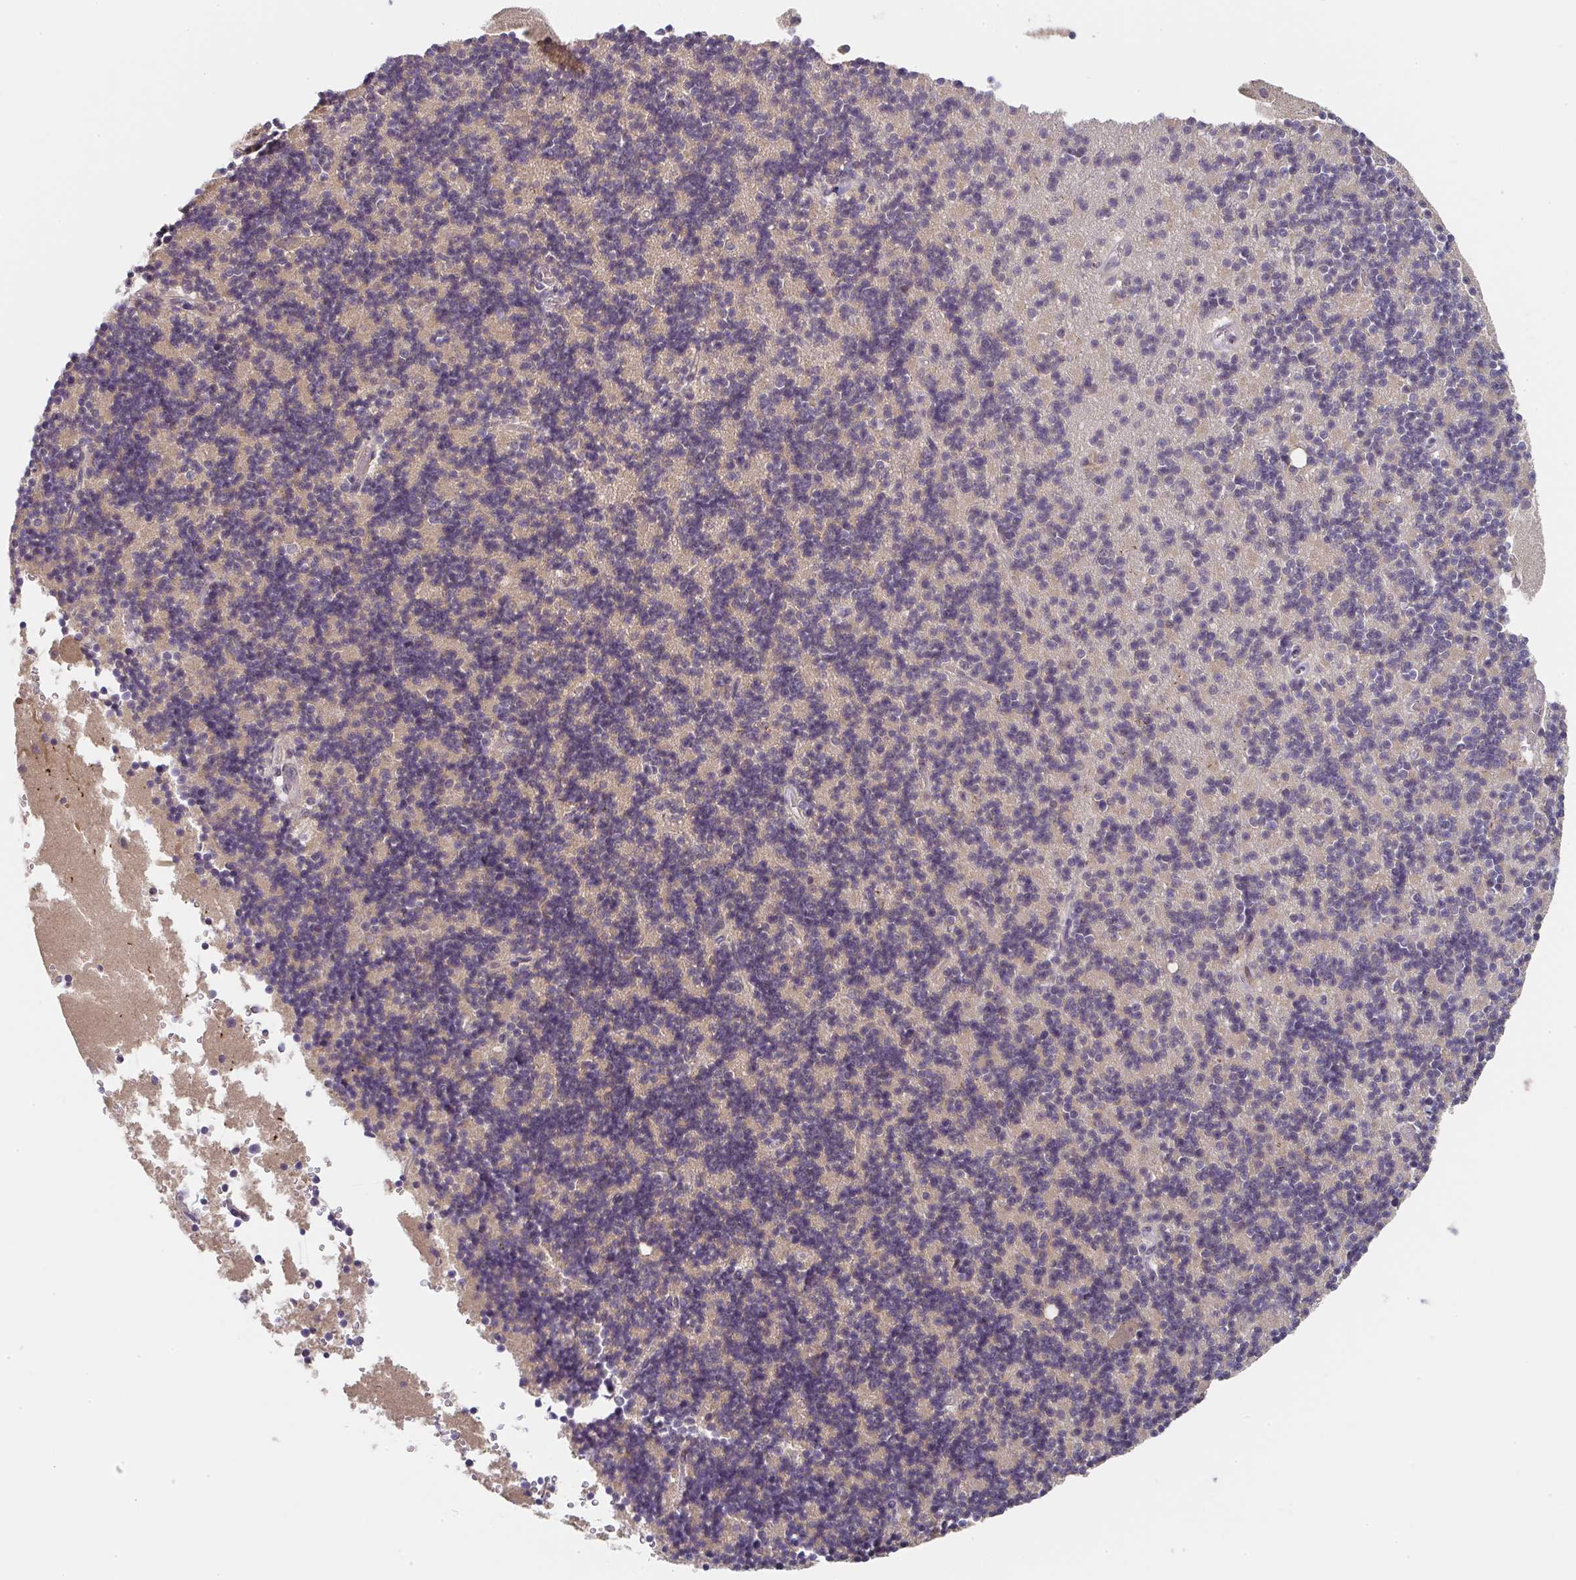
{"staining": {"intensity": "negative", "quantity": "none", "location": "none"}, "tissue": "cerebellum", "cell_type": "Cells in granular layer", "image_type": "normal", "snomed": [{"axis": "morphology", "description": "Normal tissue, NOS"}, {"axis": "topography", "description": "Cerebellum"}], "caption": "Immunohistochemistry (IHC) photomicrograph of benign cerebellum stained for a protein (brown), which exhibits no positivity in cells in granular layer. Brightfield microscopy of immunohistochemistry stained with DAB (brown) and hematoxylin (blue), captured at high magnification.", "gene": "RANGRF", "patient": {"sex": "male", "age": 54}}